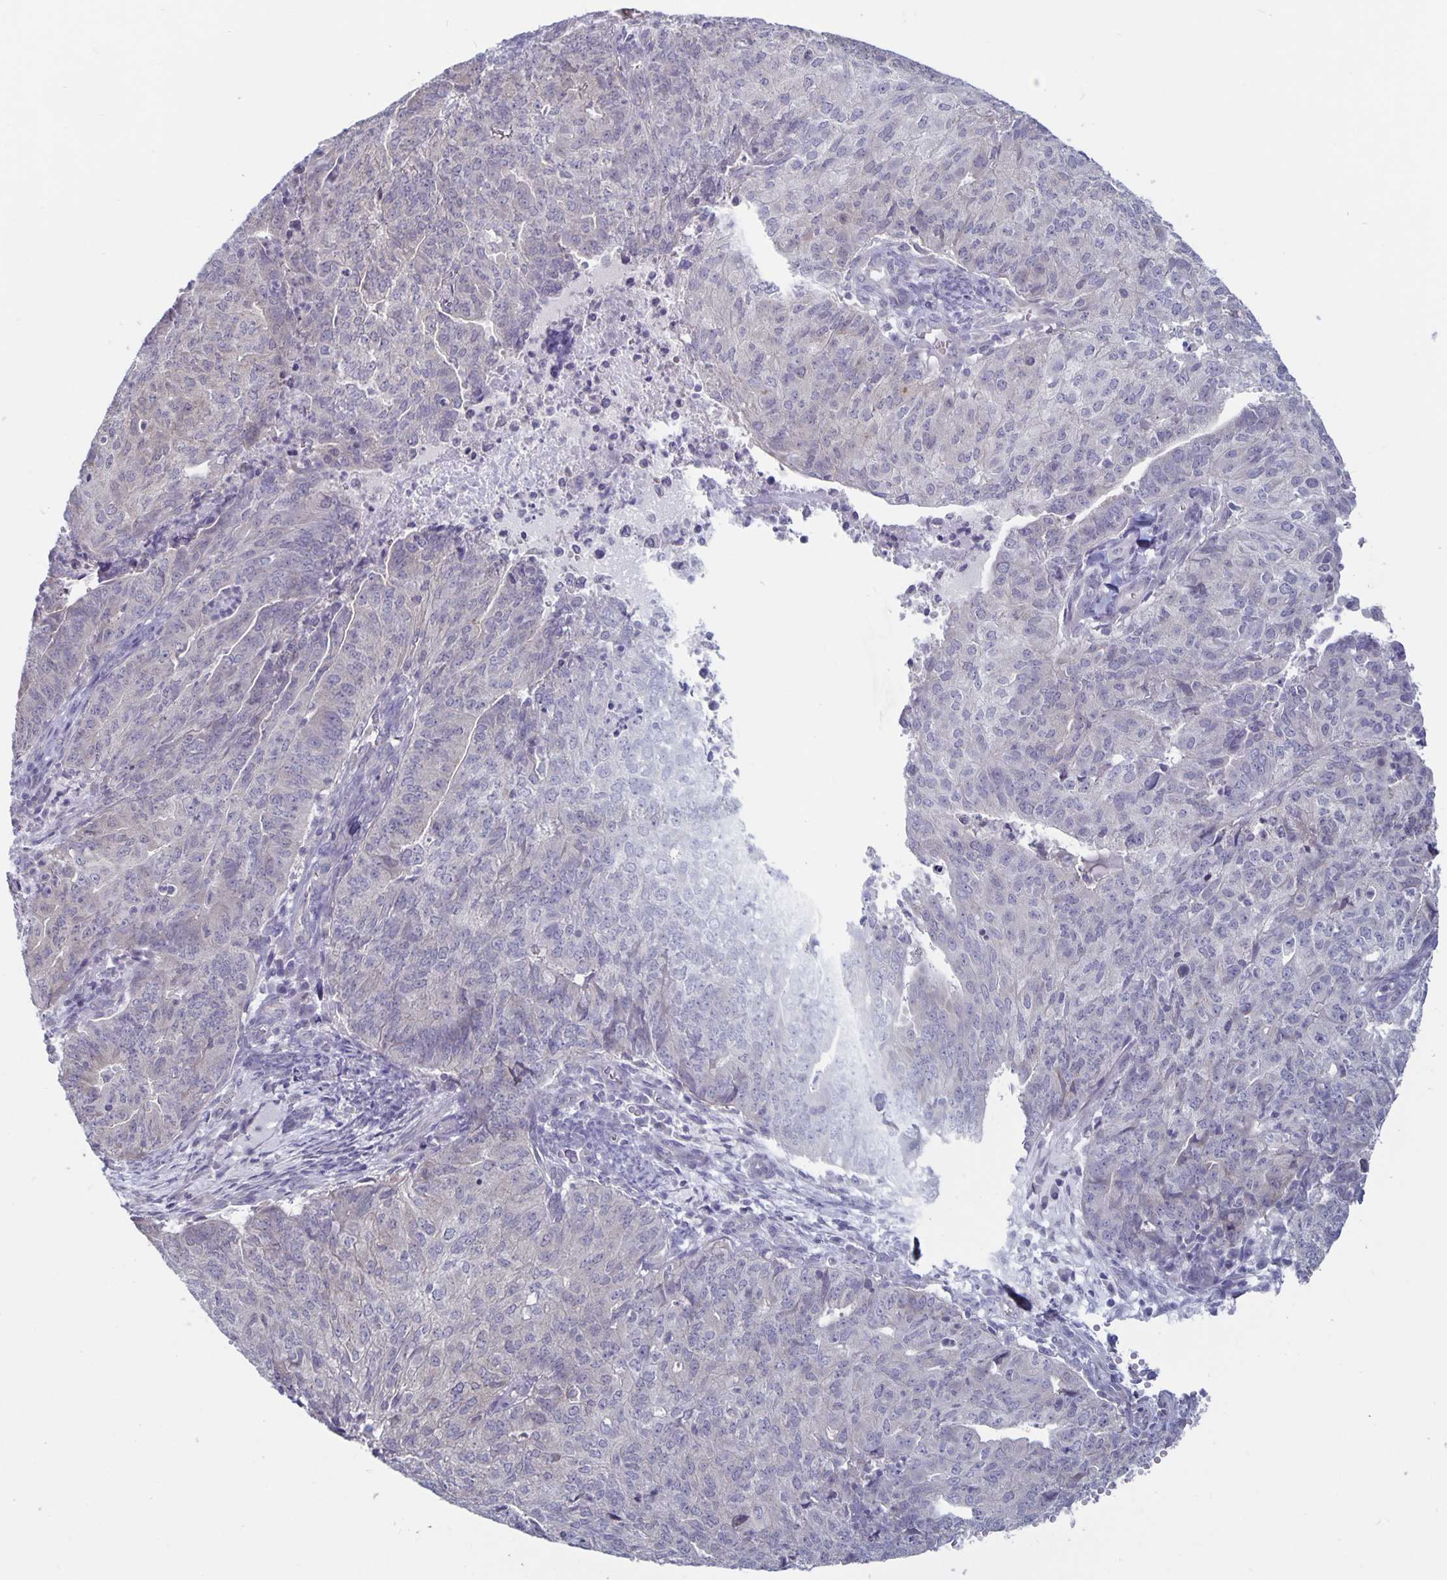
{"staining": {"intensity": "negative", "quantity": "none", "location": "none"}, "tissue": "endometrial cancer", "cell_type": "Tumor cells", "image_type": "cancer", "snomed": [{"axis": "morphology", "description": "Adenocarcinoma, NOS"}, {"axis": "topography", "description": "Endometrium"}], "caption": "An immunohistochemistry image of endometrial cancer (adenocarcinoma) is shown. There is no staining in tumor cells of endometrial cancer (adenocarcinoma). (DAB IHC with hematoxylin counter stain).", "gene": "PLCB3", "patient": {"sex": "female", "age": 82}}